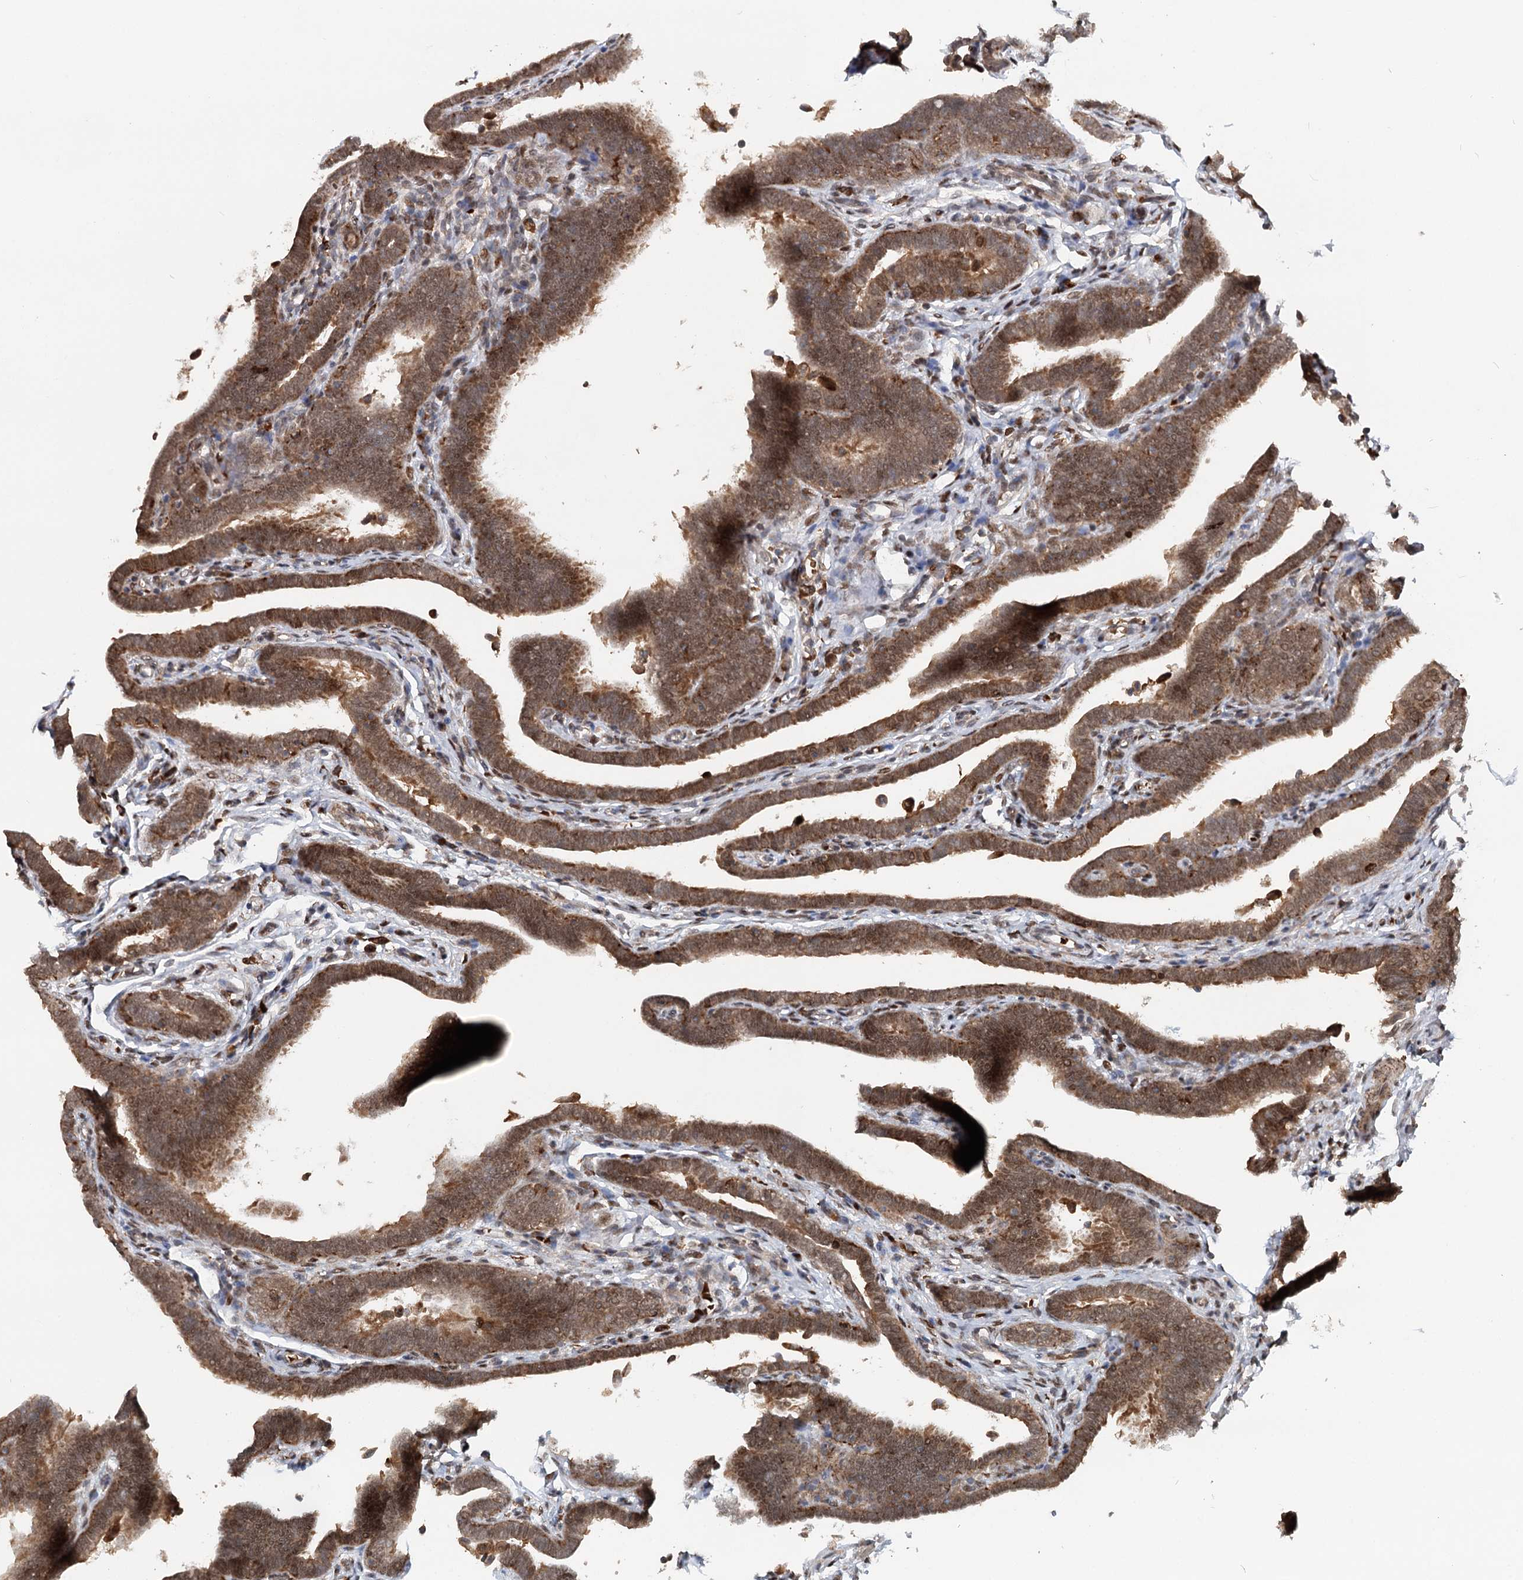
{"staining": {"intensity": "strong", "quantity": ">75%", "location": "cytoplasmic/membranous"}, "tissue": "fallopian tube", "cell_type": "Glandular cells", "image_type": "normal", "snomed": [{"axis": "morphology", "description": "Normal tissue, NOS"}, {"axis": "topography", "description": "Fallopian tube"}], "caption": "This histopathology image demonstrates normal fallopian tube stained with immunohistochemistry to label a protein in brown. The cytoplasmic/membranous of glandular cells show strong positivity for the protein. Nuclei are counter-stained blue.", "gene": "RNF111", "patient": {"sex": "female", "age": 36}}